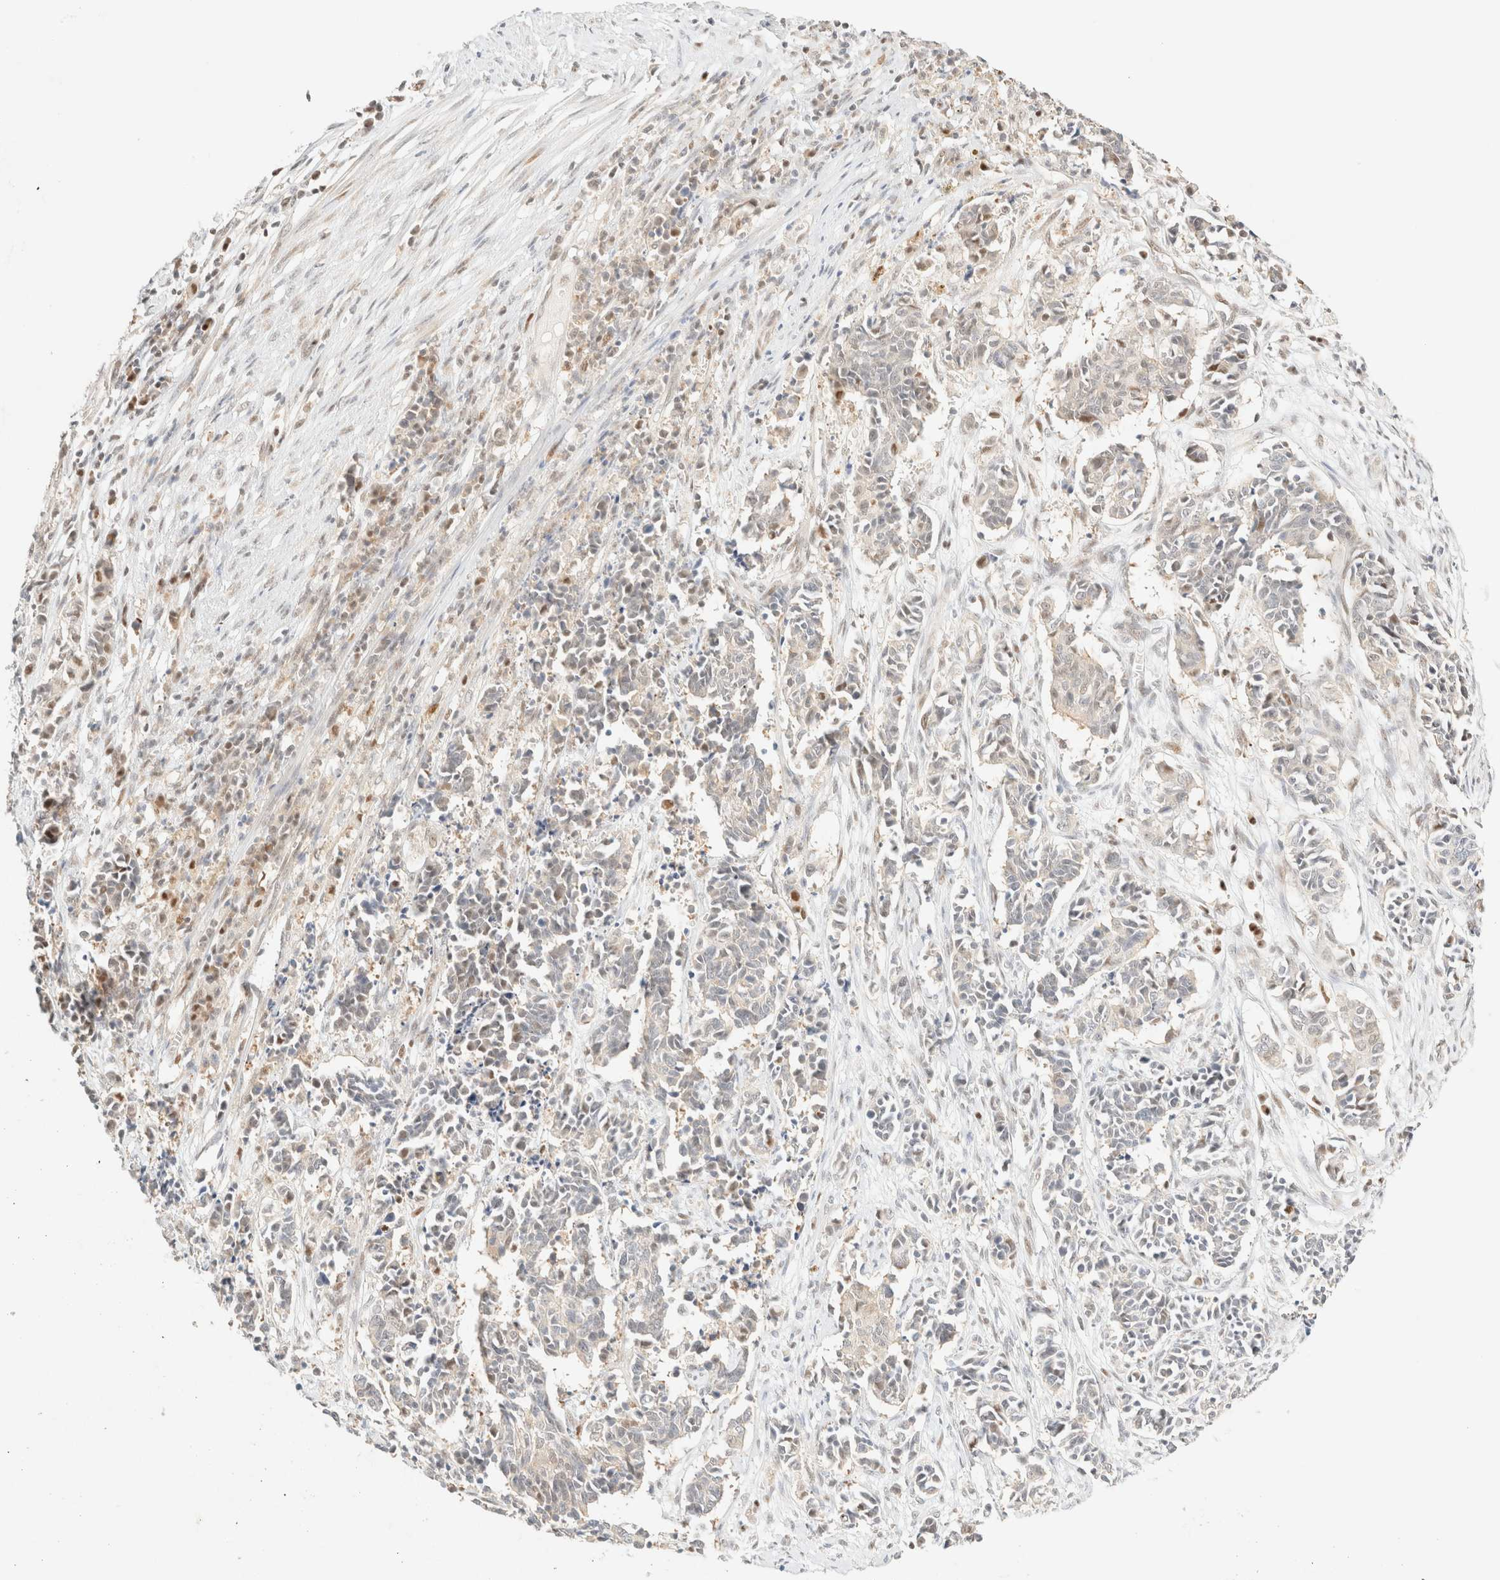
{"staining": {"intensity": "weak", "quantity": "<25%", "location": "nuclear"}, "tissue": "cervical cancer", "cell_type": "Tumor cells", "image_type": "cancer", "snomed": [{"axis": "morphology", "description": "Normal tissue, NOS"}, {"axis": "morphology", "description": "Squamous cell carcinoma, NOS"}, {"axis": "topography", "description": "Cervix"}], "caption": "Immunohistochemistry (IHC) micrograph of neoplastic tissue: human cervical cancer stained with DAB displays no significant protein staining in tumor cells.", "gene": "TSR1", "patient": {"sex": "female", "age": 35}}